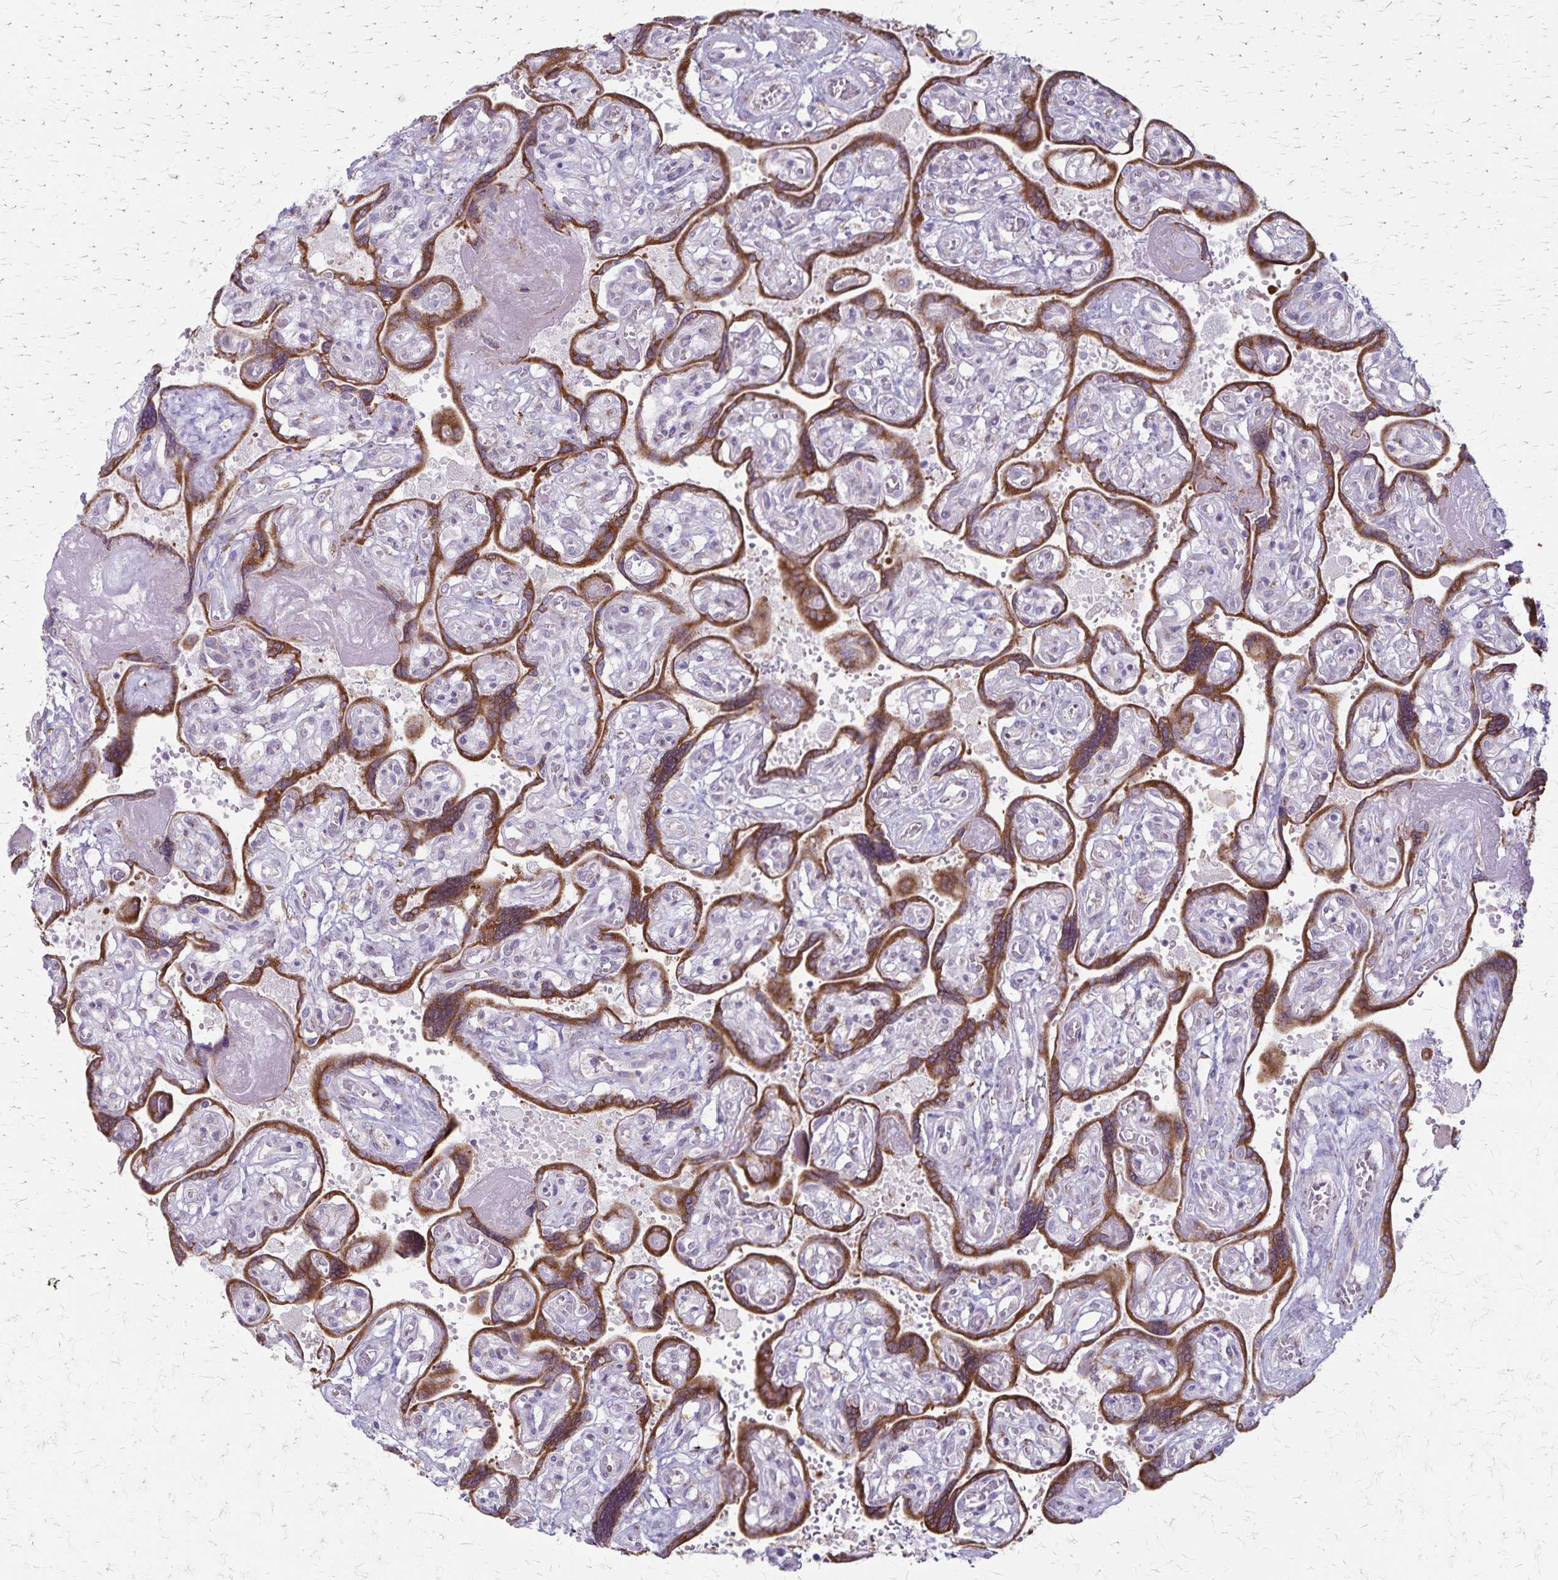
{"staining": {"intensity": "strong", "quantity": "25%-75%", "location": "cytoplasmic/membranous"}, "tissue": "placenta", "cell_type": "Decidual cells", "image_type": "normal", "snomed": [{"axis": "morphology", "description": "Normal tissue, NOS"}, {"axis": "topography", "description": "Placenta"}], "caption": "Protein staining demonstrates strong cytoplasmic/membranous staining in about 25%-75% of decidual cells in unremarkable placenta. (DAB (3,3'-diaminobenzidine) IHC, brown staining for protein, blue staining for nuclei).", "gene": "MCFD2", "patient": {"sex": "female", "age": 32}}